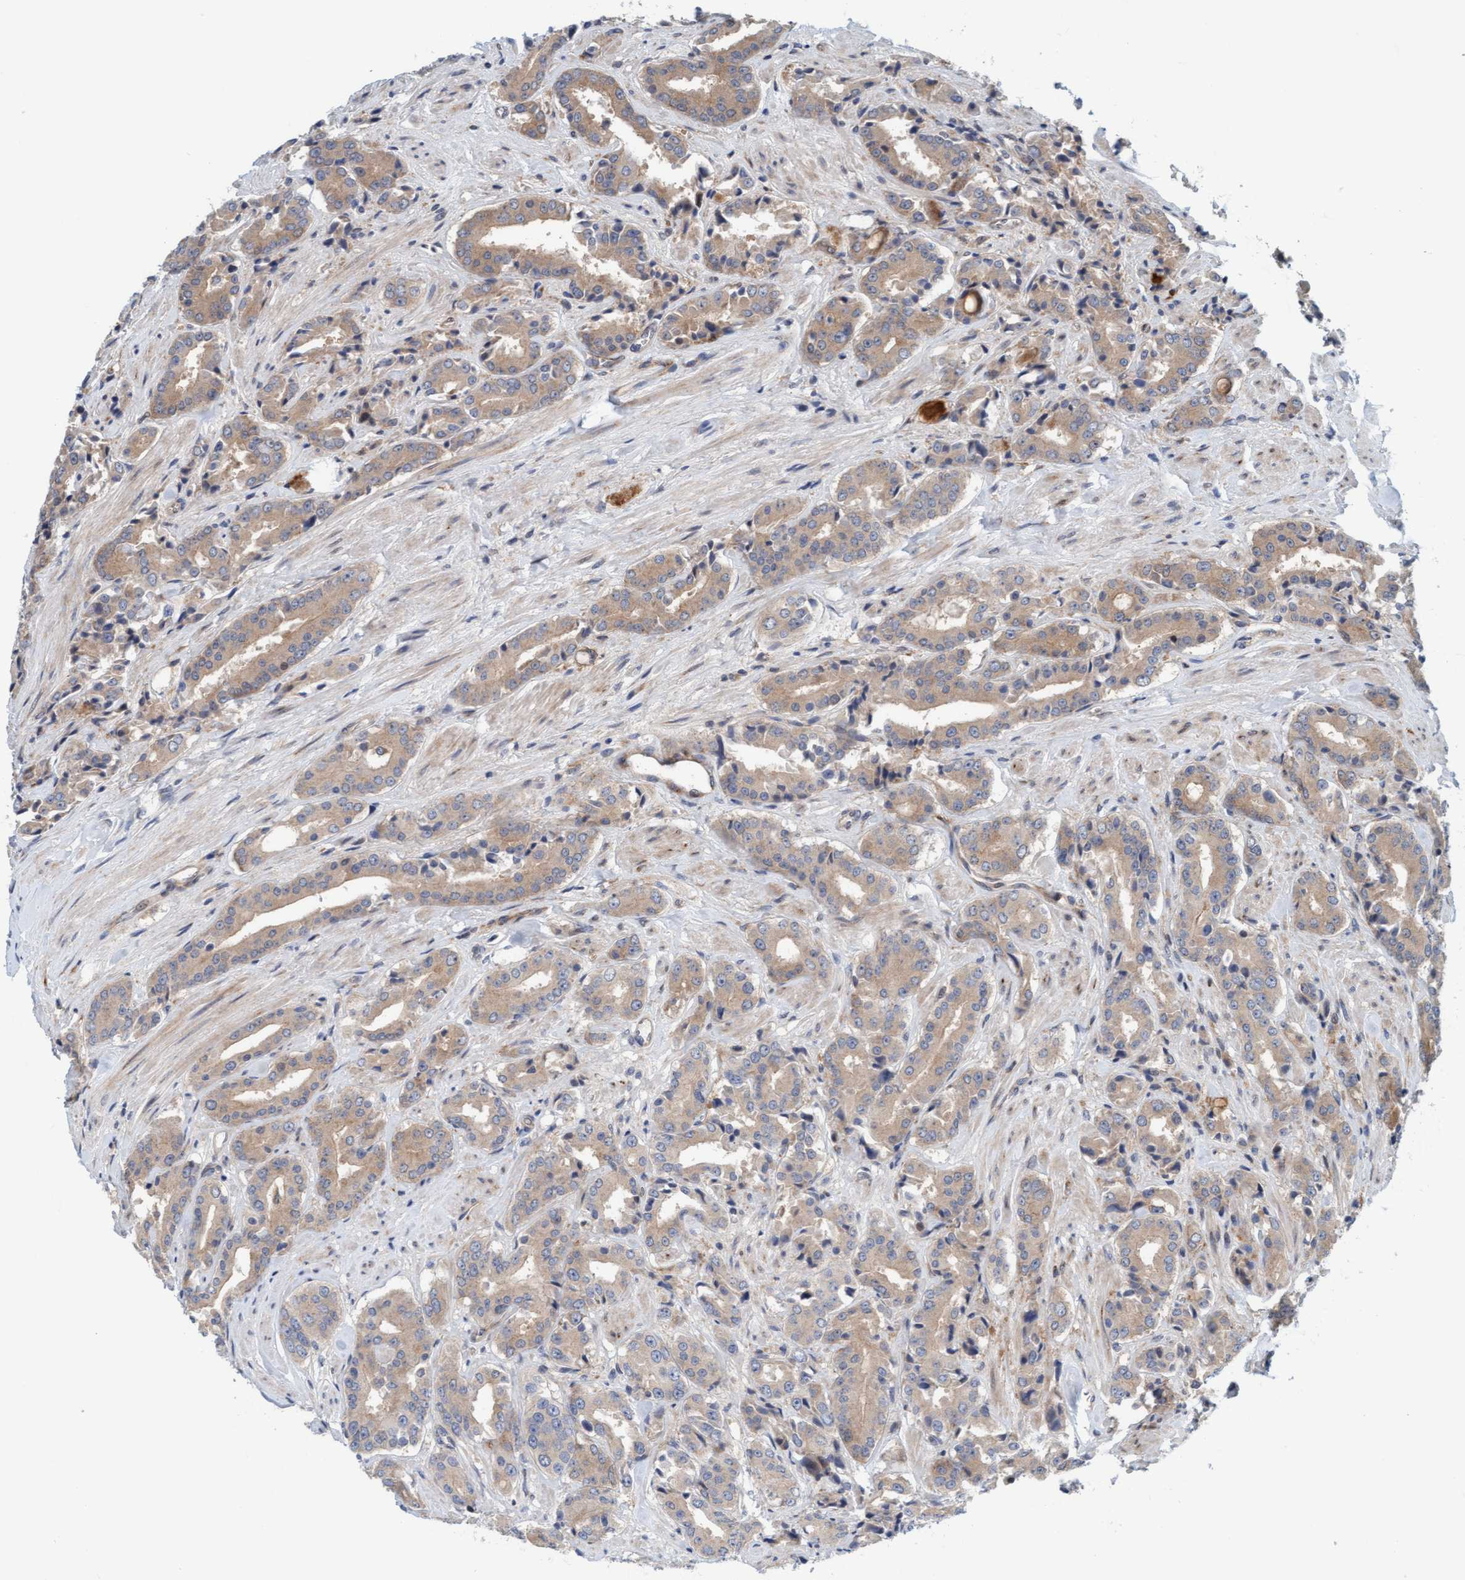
{"staining": {"intensity": "weak", "quantity": ">75%", "location": "cytoplasmic/membranous"}, "tissue": "prostate cancer", "cell_type": "Tumor cells", "image_type": "cancer", "snomed": [{"axis": "morphology", "description": "Adenocarcinoma, High grade"}, {"axis": "topography", "description": "Prostate"}], "caption": "Prostate cancer (adenocarcinoma (high-grade)) tissue shows weak cytoplasmic/membranous staining in about >75% of tumor cells", "gene": "EIF4EBP1", "patient": {"sex": "male", "age": 71}}